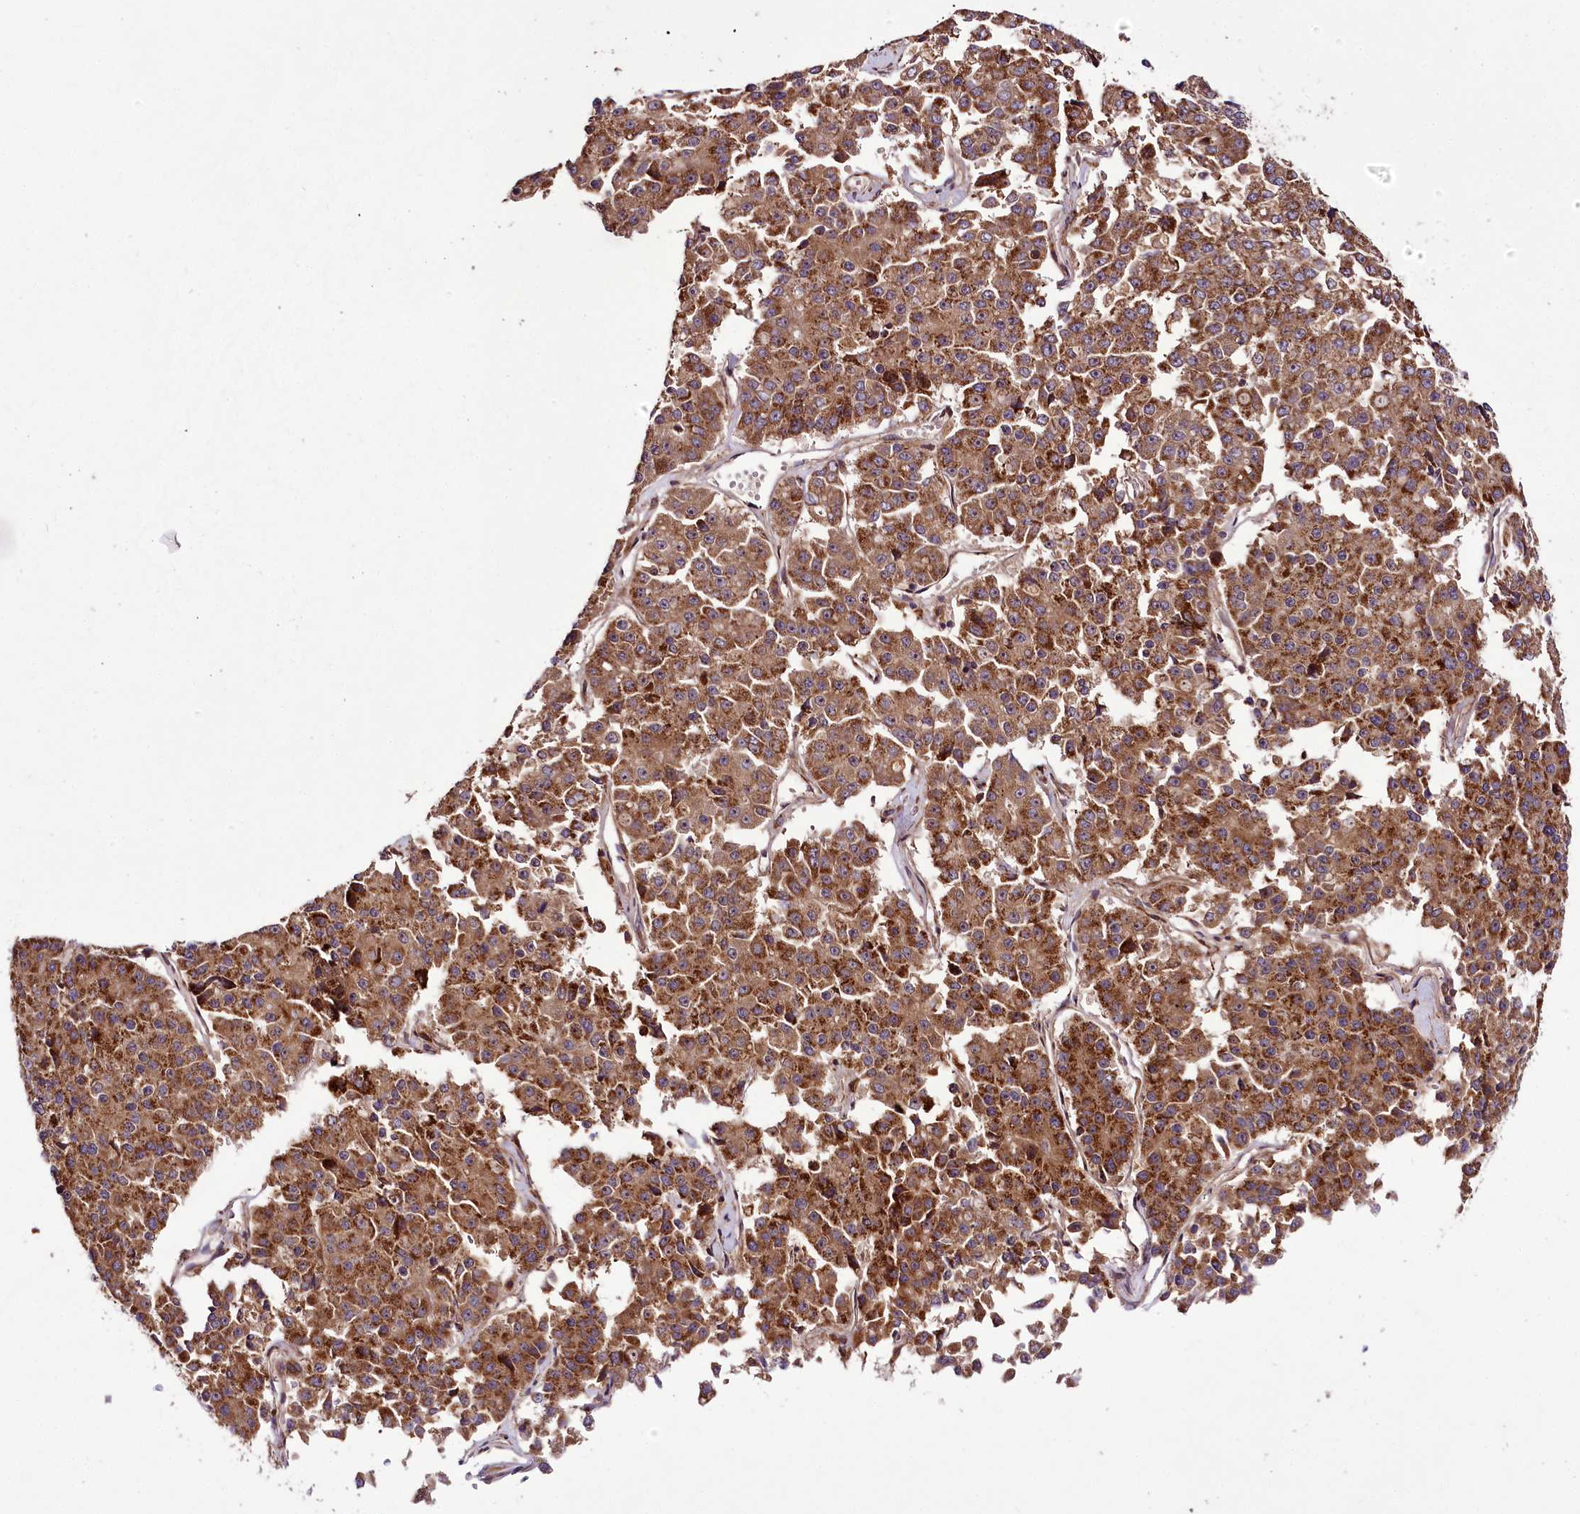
{"staining": {"intensity": "moderate", "quantity": ">75%", "location": "cytoplasmic/membranous"}, "tissue": "pancreatic cancer", "cell_type": "Tumor cells", "image_type": "cancer", "snomed": [{"axis": "morphology", "description": "Adenocarcinoma, NOS"}, {"axis": "topography", "description": "Pancreas"}], "caption": "Immunohistochemical staining of adenocarcinoma (pancreatic) exhibits medium levels of moderate cytoplasmic/membranous expression in approximately >75% of tumor cells.", "gene": "RAB7A", "patient": {"sex": "male", "age": 50}}